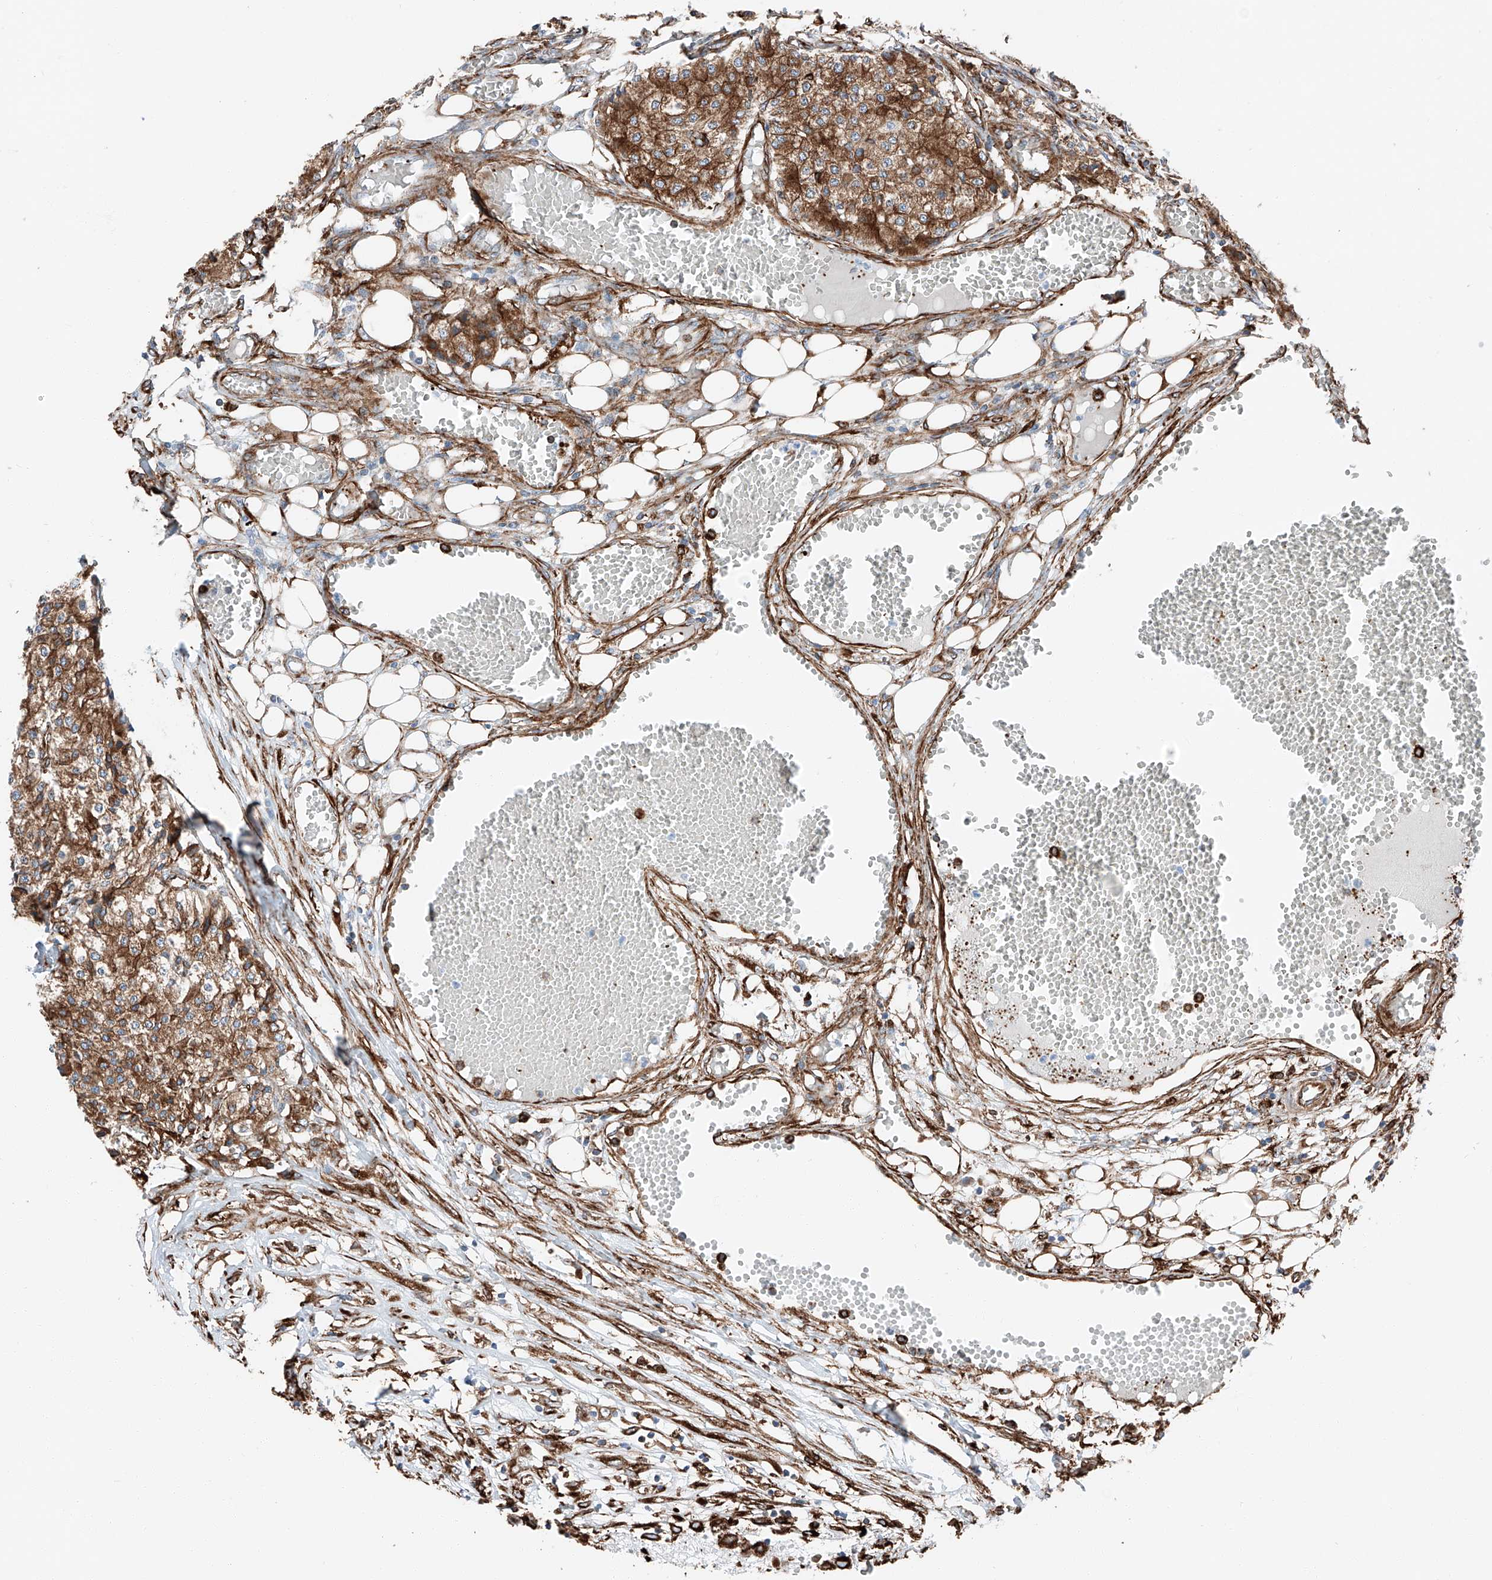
{"staining": {"intensity": "moderate", "quantity": ">75%", "location": "cytoplasmic/membranous"}, "tissue": "carcinoid", "cell_type": "Tumor cells", "image_type": "cancer", "snomed": [{"axis": "morphology", "description": "Carcinoid, malignant, NOS"}, {"axis": "topography", "description": "Colon"}], "caption": "Malignant carcinoid stained with a brown dye reveals moderate cytoplasmic/membranous positive positivity in about >75% of tumor cells.", "gene": "ZNF804A", "patient": {"sex": "female", "age": 52}}